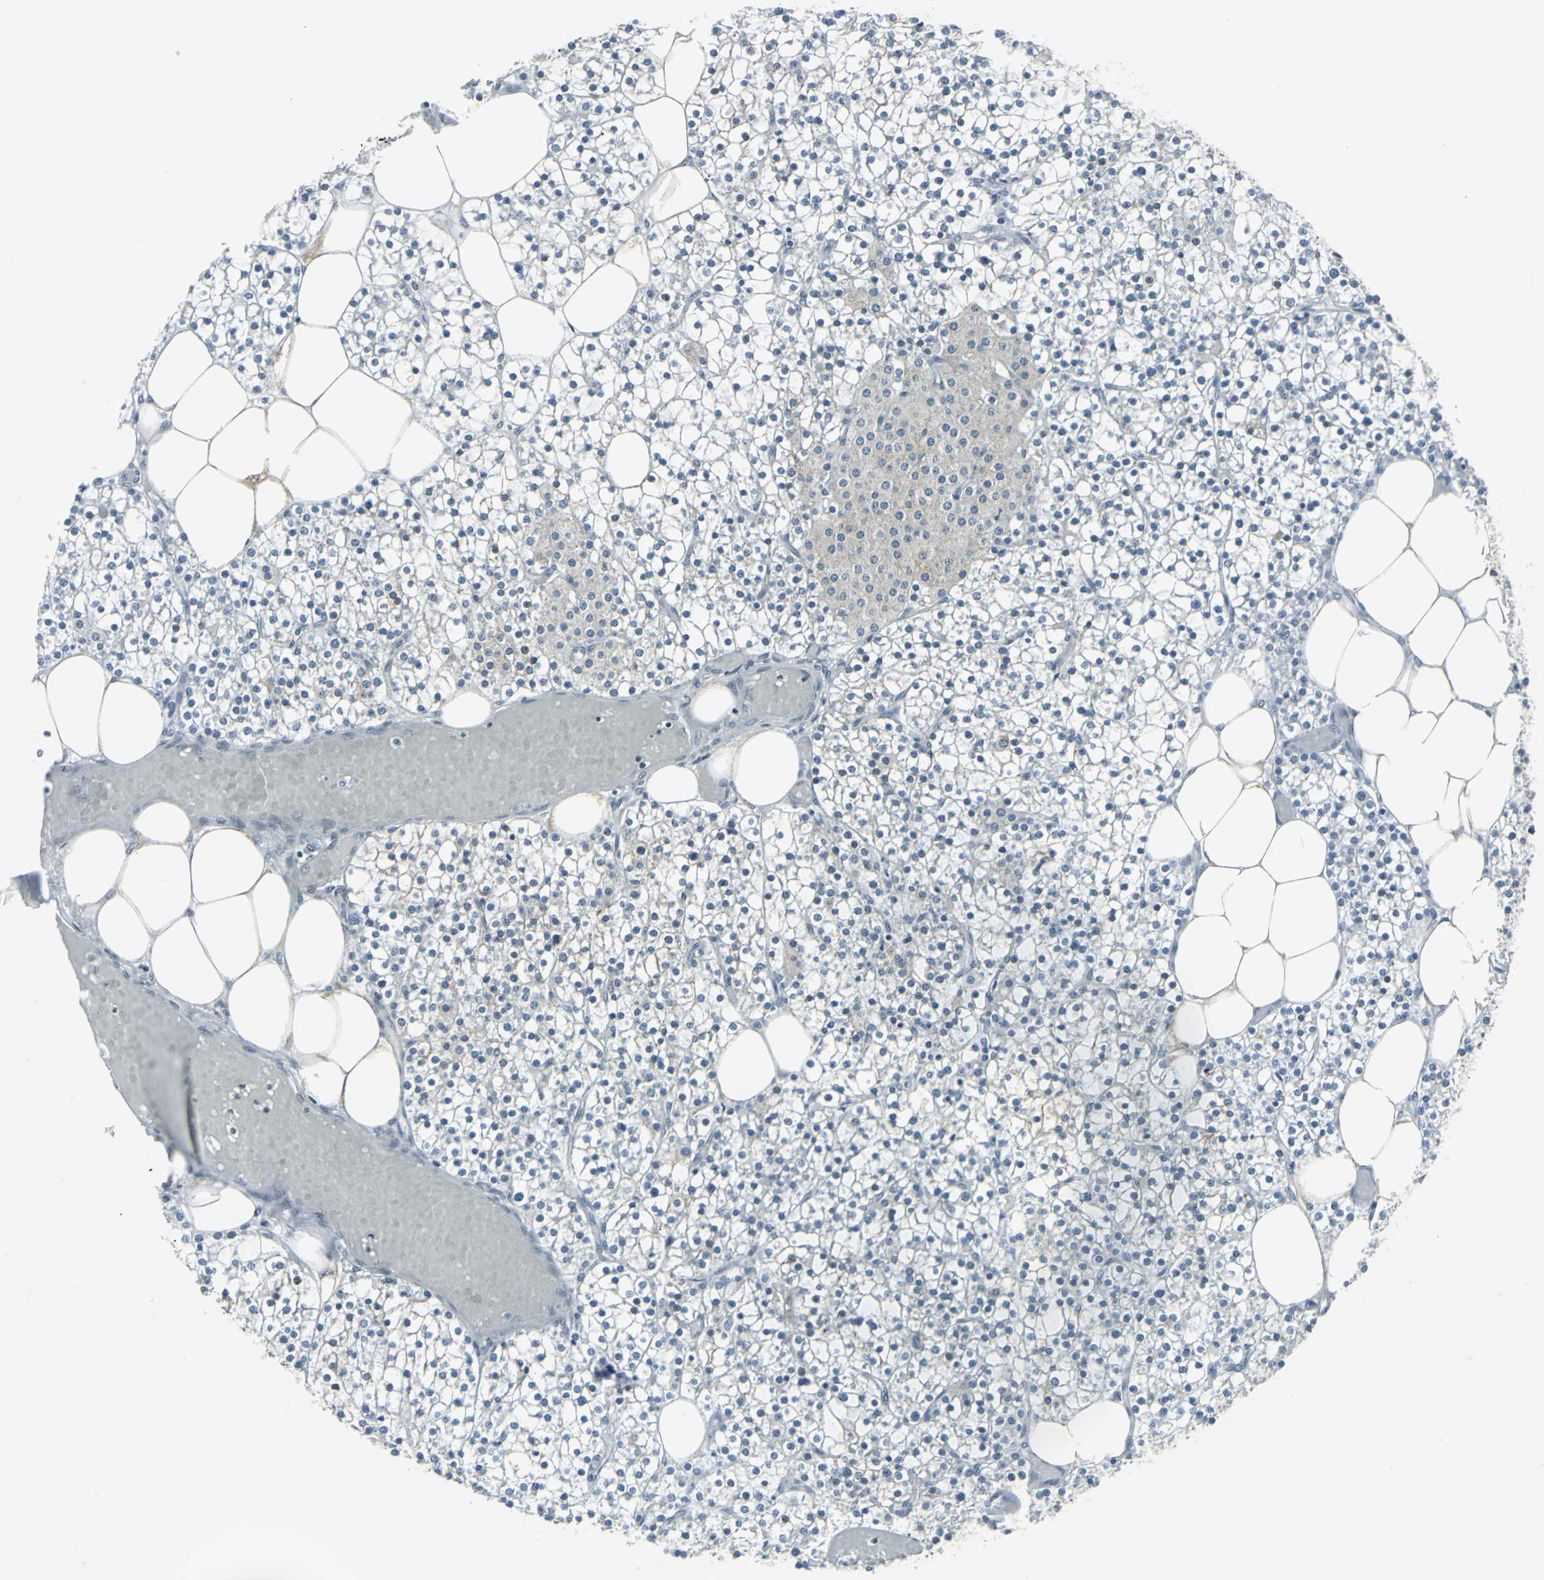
{"staining": {"intensity": "negative", "quantity": "none", "location": "none"}, "tissue": "parathyroid gland", "cell_type": "Glandular cells", "image_type": "normal", "snomed": [{"axis": "morphology", "description": "Normal tissue, NOS"}, {"axis": "topography", "description": "Parathyroid gland"}], "caption": "Human parathyroid gland stained for a protein using immunohistochemistry (IHC) shows no staining in glandular cells.", "gene": "CYB5A", "patient": {"sex": "female", "age": 63}}